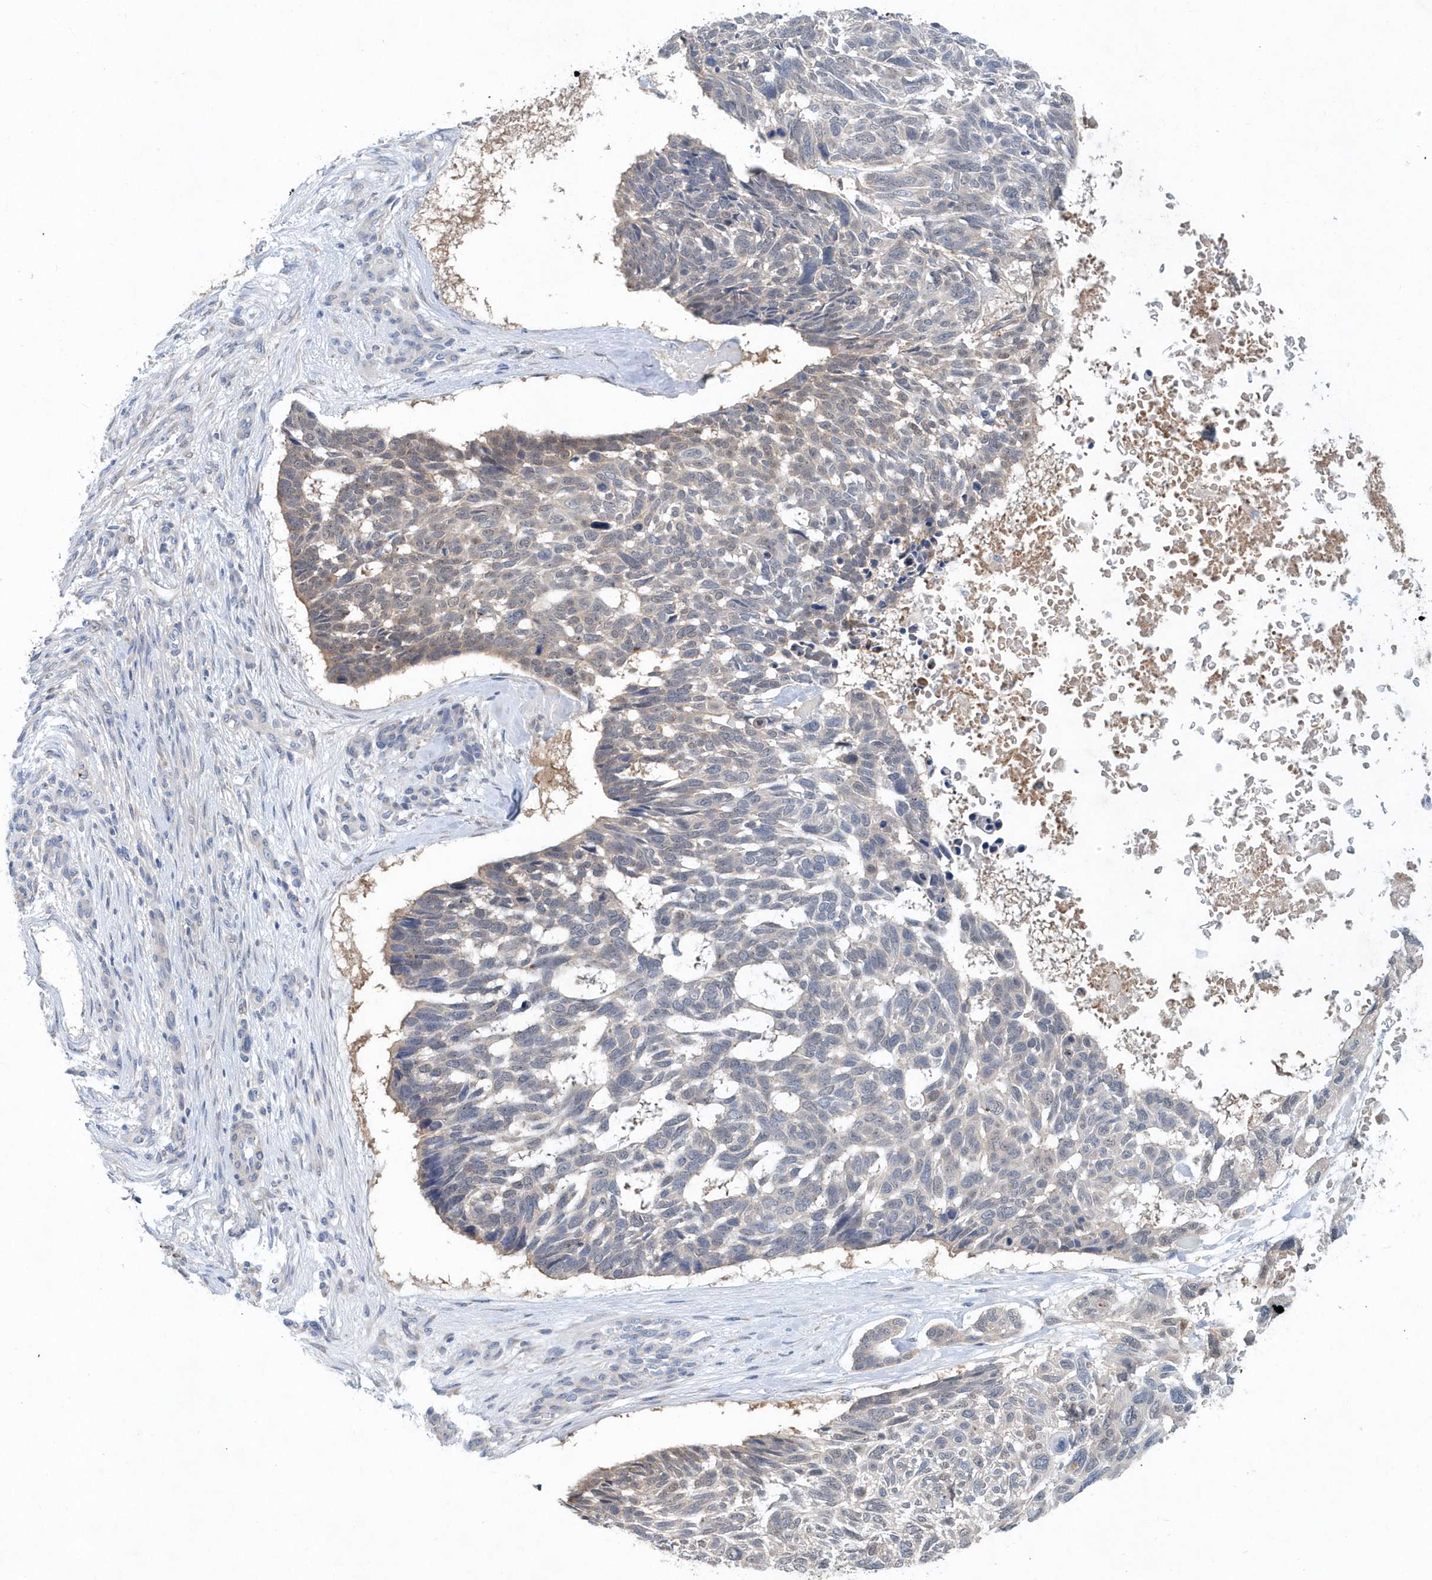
{"staining": {"intensity": "negative", "quantity": "none", "location": "none"}, "tissue": "skin cancer", "cell_type": "Tumor cells", "image_type": "cancer", "snomed": [{"axis": "morphology", "description": "Basal cell carcinoma"}, {"axis": "topography", "description": "Skin"}], "caption": "Photomicrograph shows no protein positivity in tumor cells of skin basal cell carcinoma tissue. (DAB immunohistochemistry (IHC), high magnification).", "gene": "PFN2", "patient": {"sex": "male", "age": 88}}